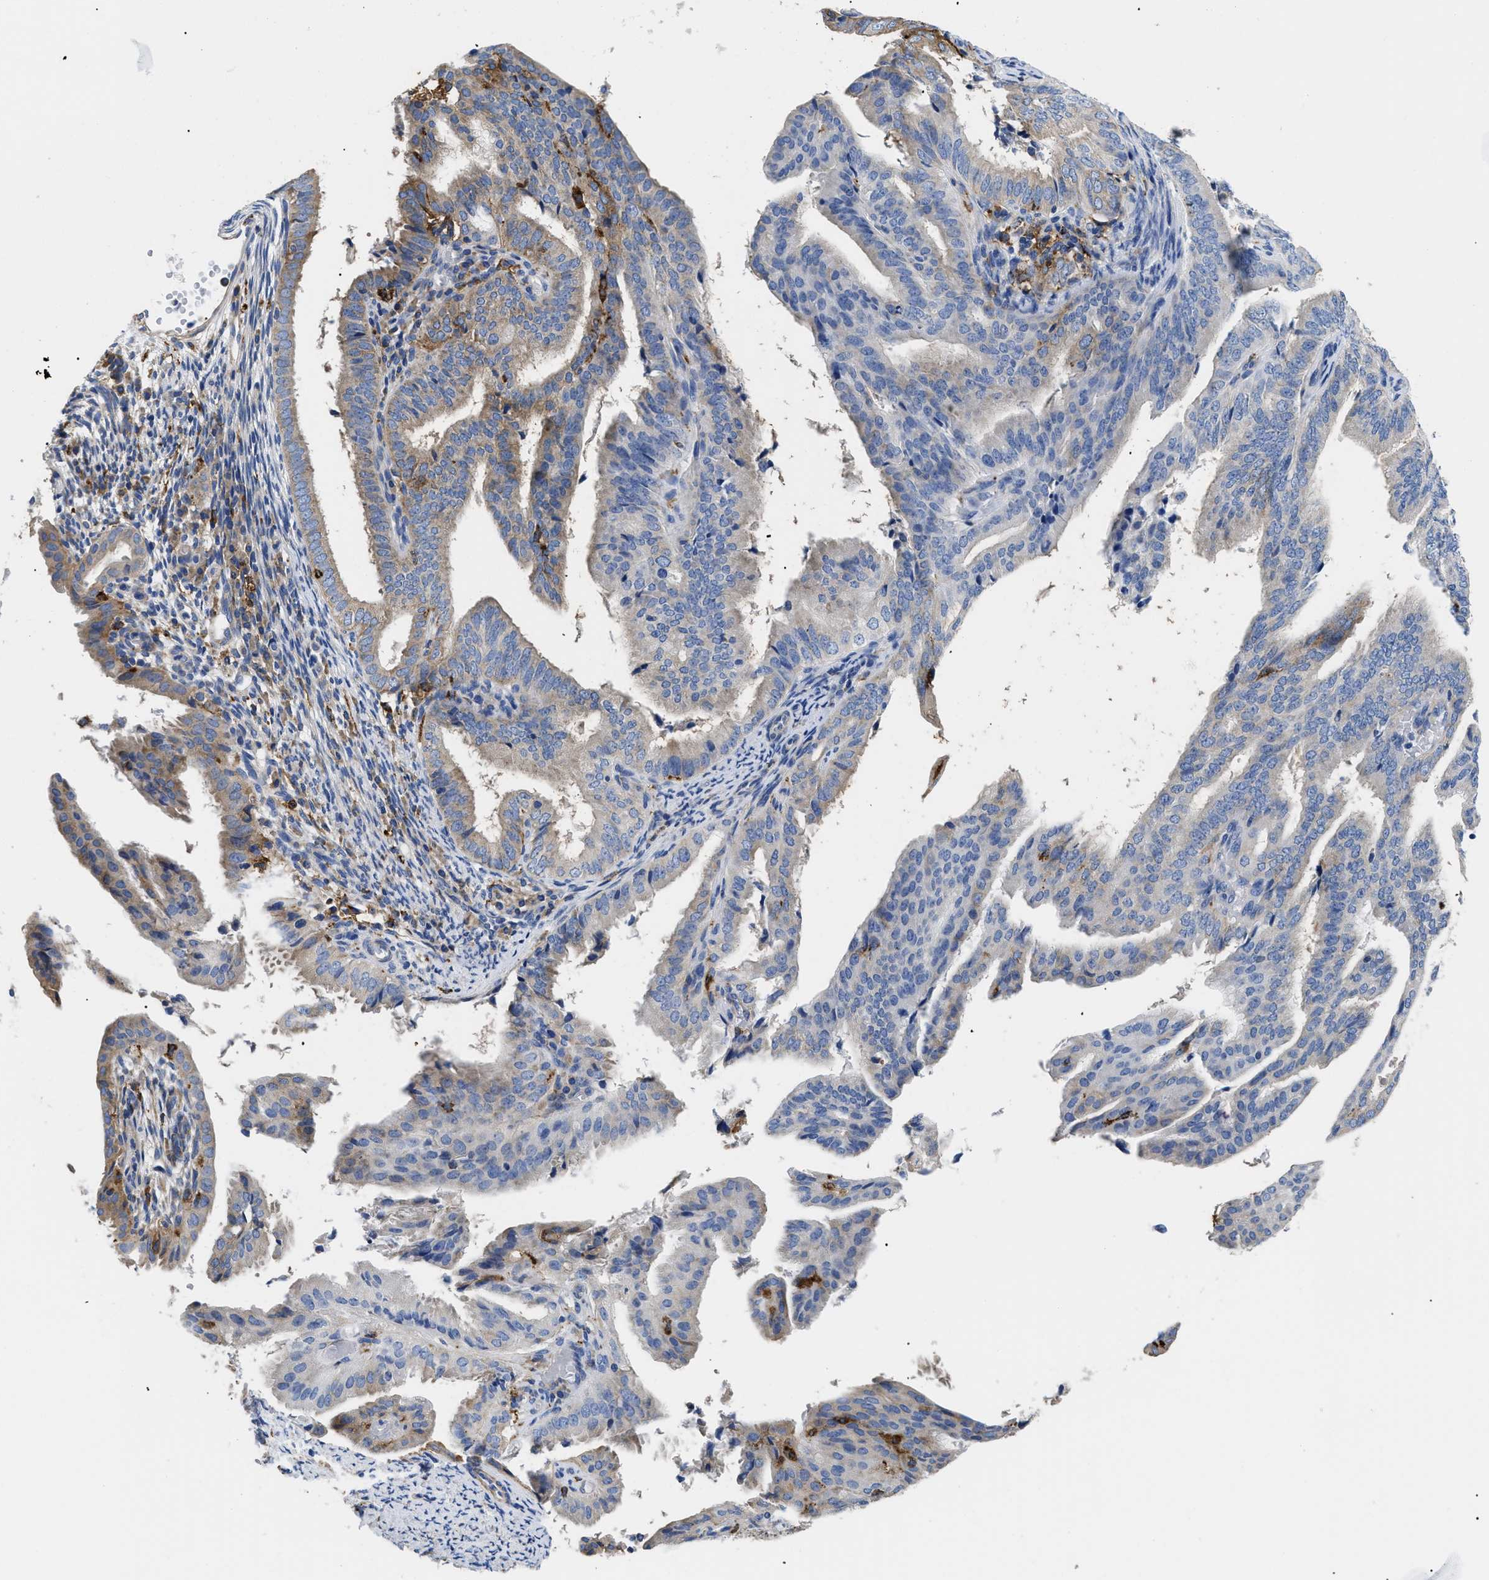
{"staining": {"intensity": "moderate", "quantity": "<25%", "location": "cytoplasmic/membranous"}, "tissue": "endometrial cancer", "cell_type": "Tumor cells", "image_type": "cancer", "snomed": [{"axis": "morphology", "description": "Adenocarcinoma, NOS"}, {"axis": "topography", "description": "Endometrium"}], "caption": "DAB (3,3'-diaminobenzidine) immunohistochemical staining of adenocarcinoma (endometrial) reveals moderate cytoplasmic/membranous protein expression in about <25% of tumor cells.", "gene": "HLA-DPA1", "patient": {"sex": "female", "age": 58}}